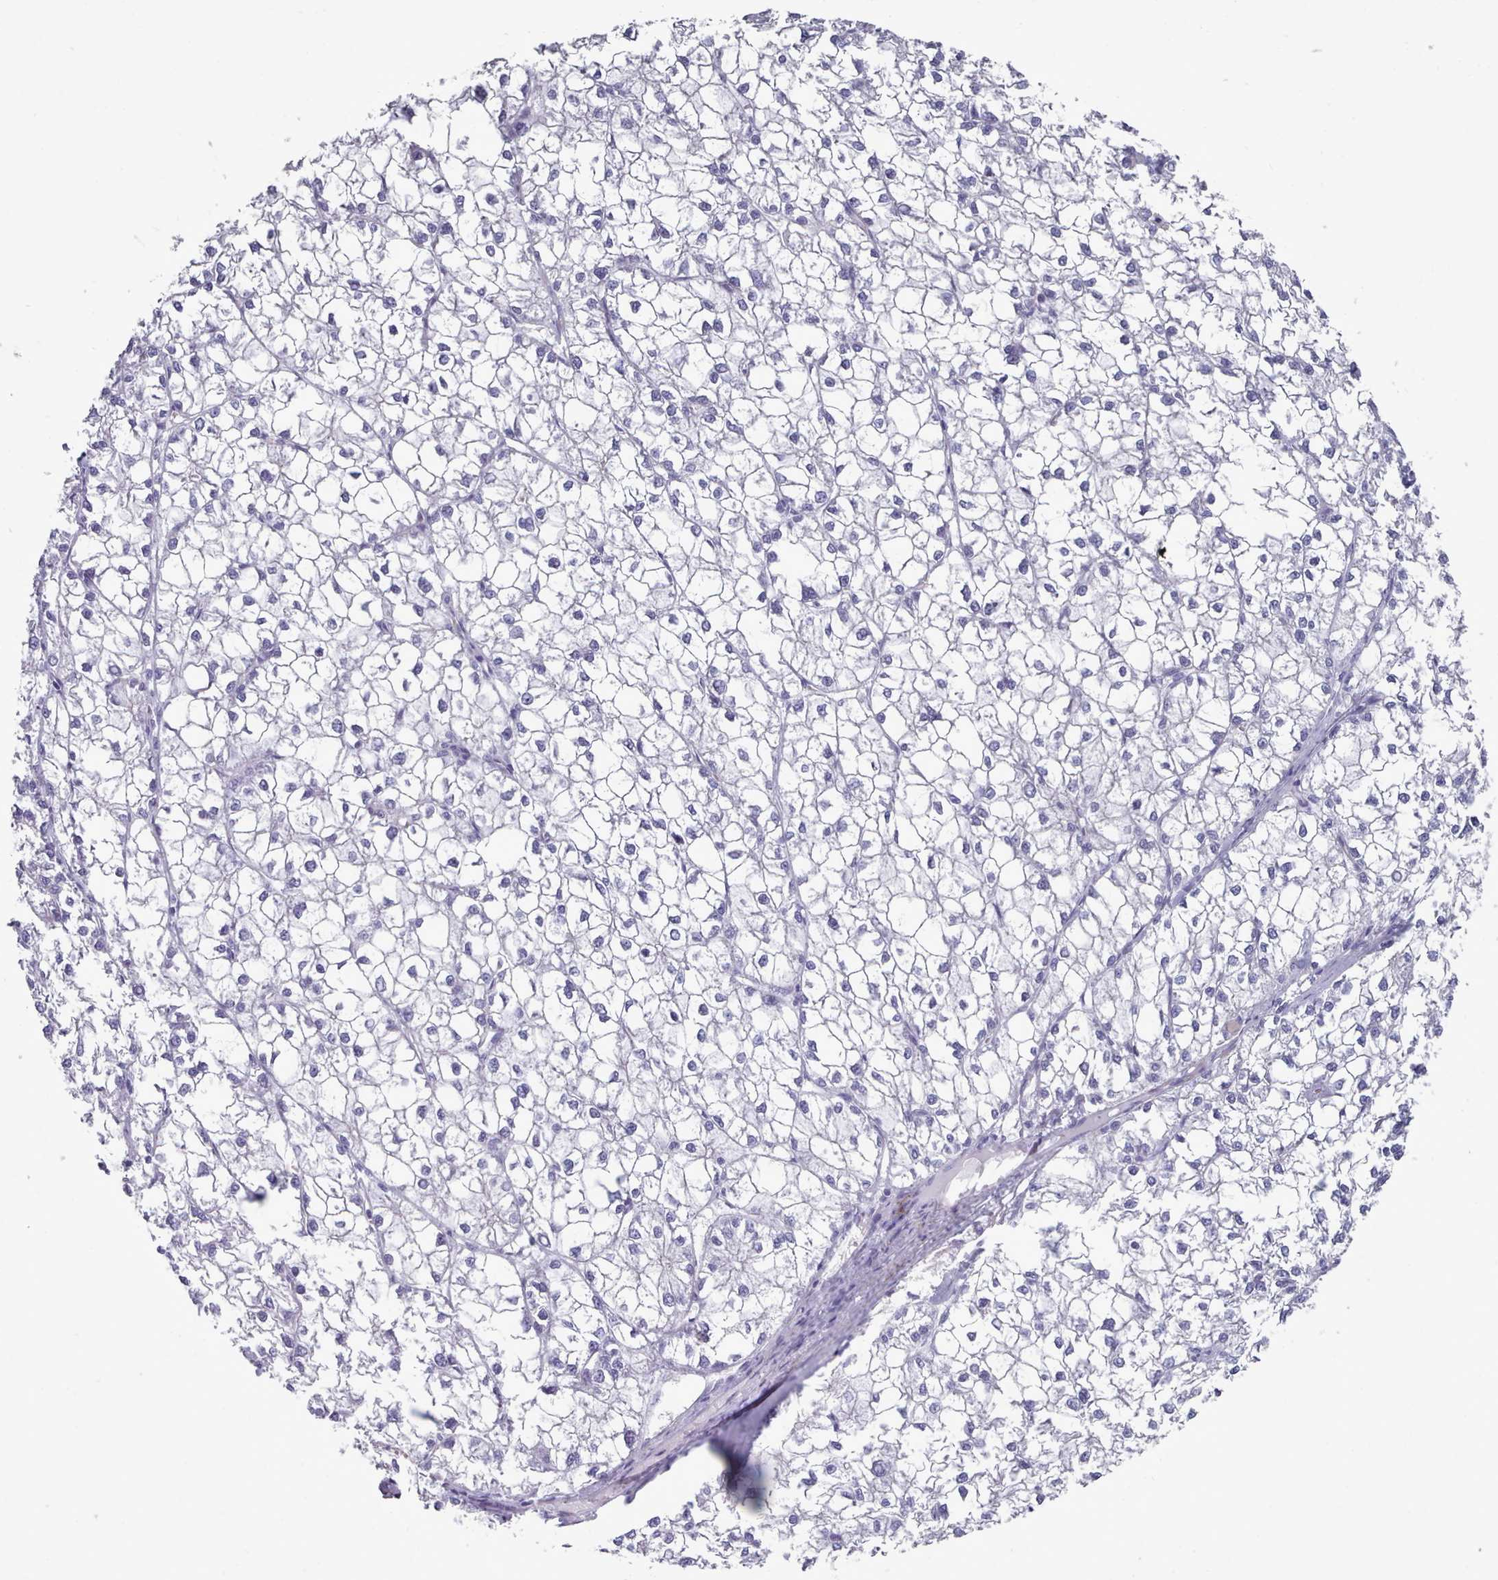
{"staining": {"intensity": "negative", "quantity": "none", "location": "none"}, "tissue": "liver cancer", "cell_type": "Tumor cells", "image_type": "cancer", "snomed": [{"axis": "morphology", "description": "Carcinoma, Hepatocellular, NOS"}, {"axis": "topography", "description": "Liver"}], "caption": "This is an immunohistochemistry (IHC) micrograph of hepatocellular carcinoma (liver). There is no positivity in tumor cells.", "gene": "FPGS", "patient": {"sex": "female", "age": 43}}